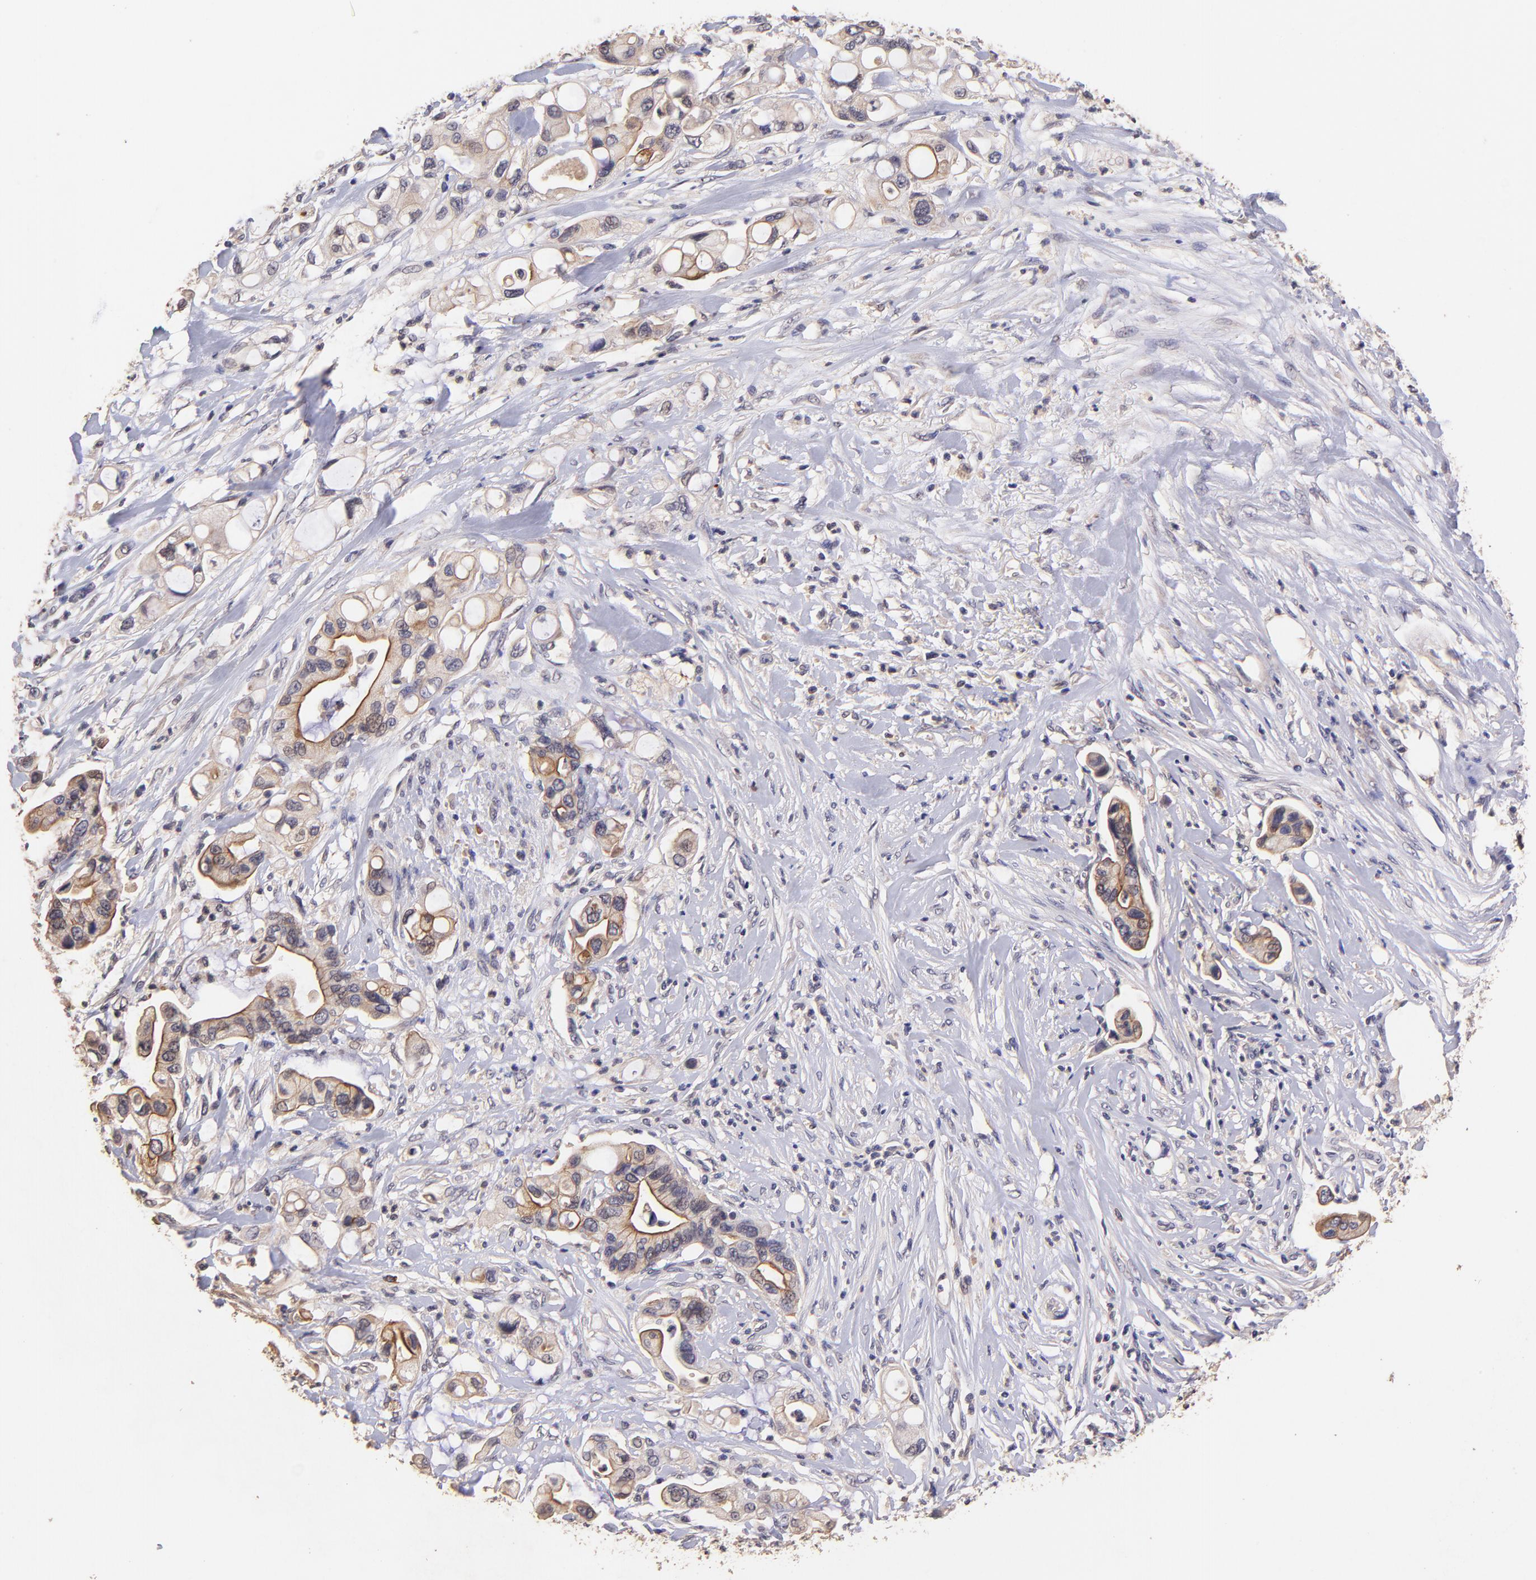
{"staining": {"intensity": "moderate", "quantity": ">75%", "location": "cytoplasmic/membranous"}, "tissue": "pancreatic cancer", "cell_type": "Tumor cells", "image_type": "cancer", "snomed": [{"axis": "morphology", "description": "Adenocarcinoma, NOS"}, {"axis": "topography", "description": "Pancreas"}], "caption": "Immunohistochemical staining of pancreatic cancer (adenocarcinoma) exhibits medium levels of moderate cytoplasmic/membranous positivity in approximately >75% of tumor cells.", "gene": "RNASEL", "patient": {"sex": "male", "age": 70}}